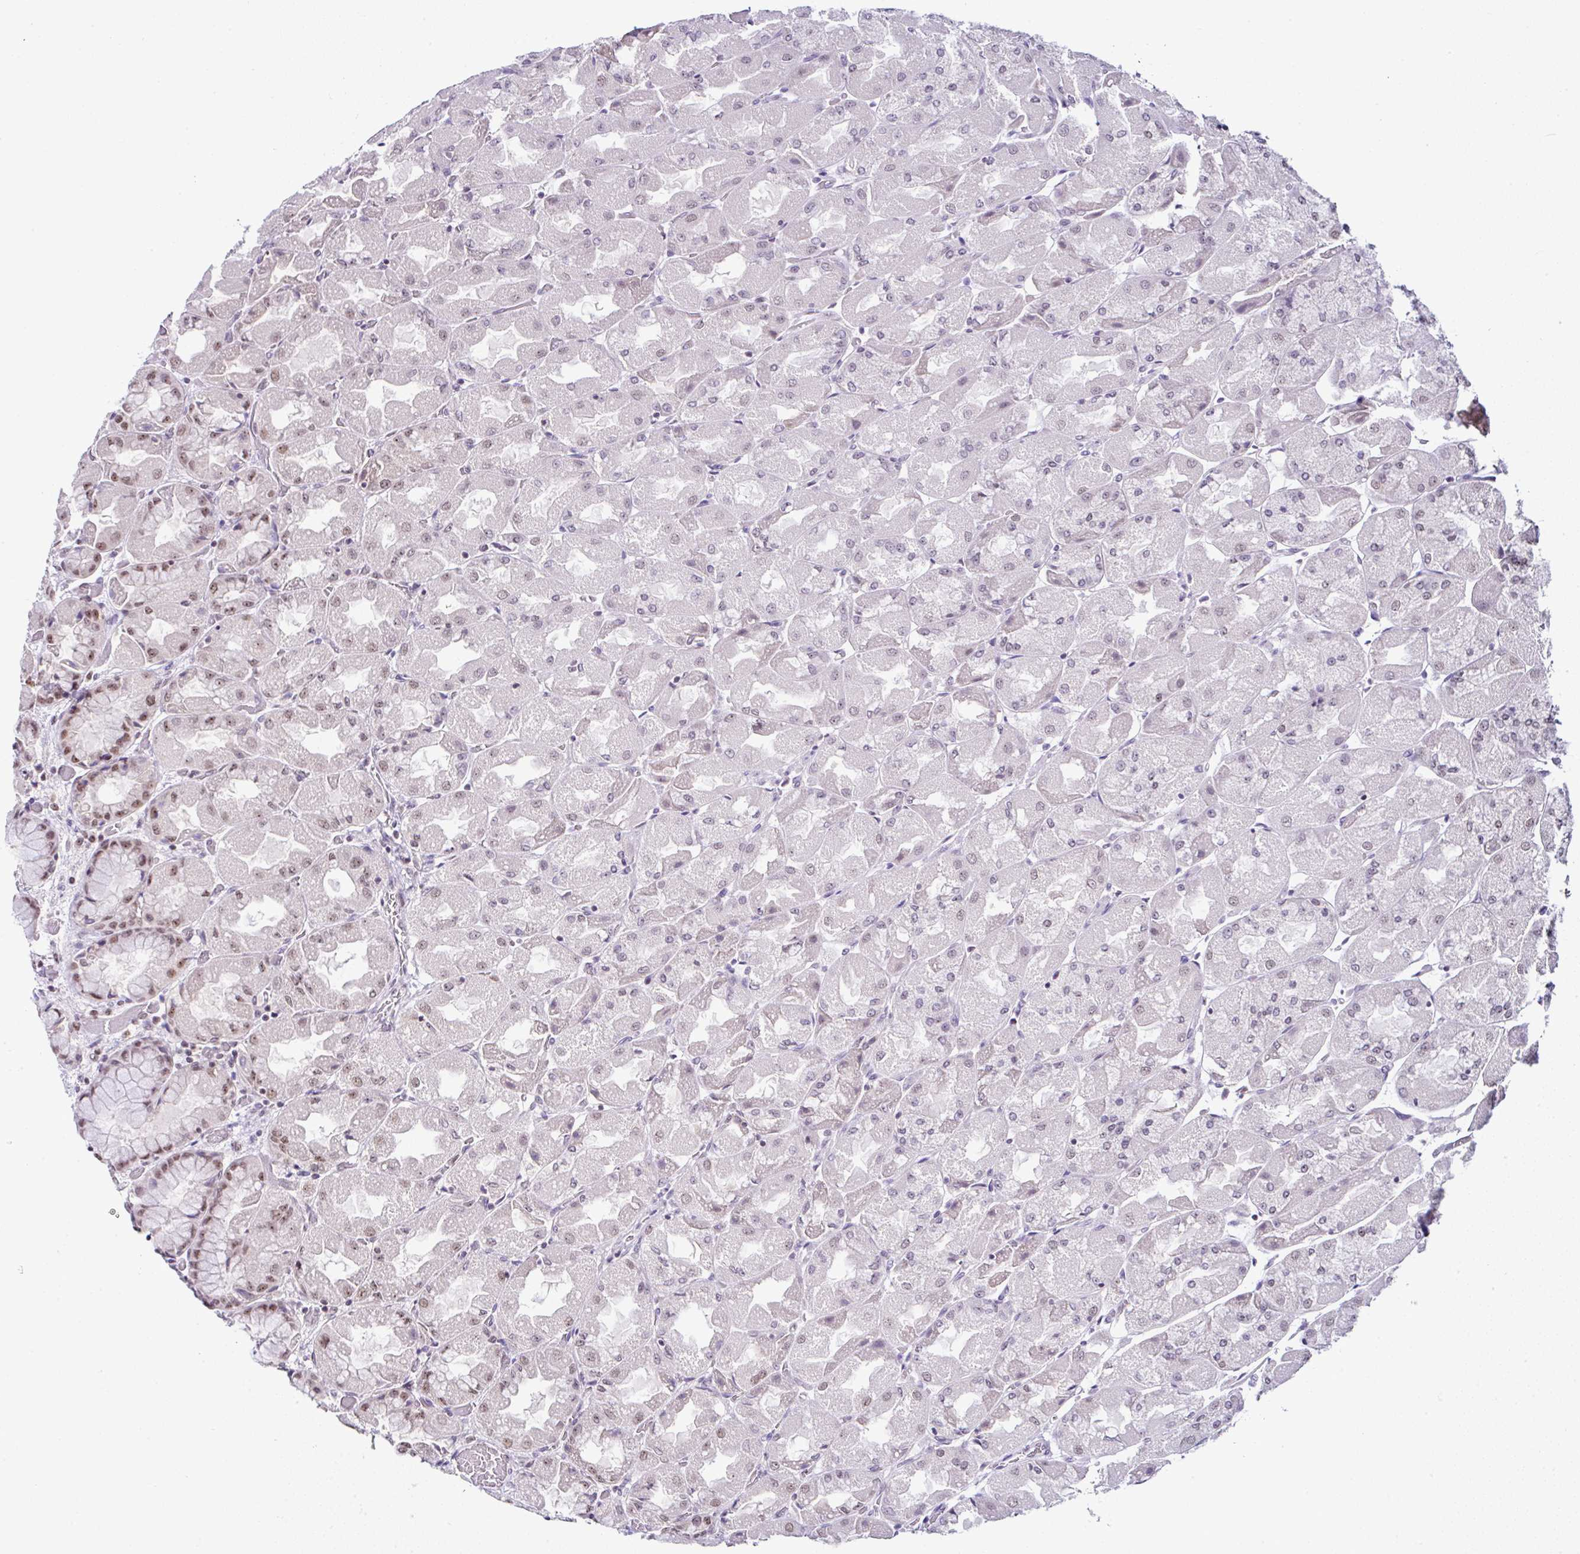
{"staining": {"intensity": "moderate", "quantity": "25%-75%", "location": "nuclear"}, "tissue": "stomach", "cell_type": "Glandular cells", "image_type": "normal", "snomed": [{"axis": "morphology", "description": "Normal tissue, NOS"}, {"axis": "topography", "description": "Stomach"}], "caption": "Glandular cells display medium levels of moderate nuclear staining in approximately 25%-75% of cells in benign stomach. (brown staining indicates protein expression, while blue staining denotes nuclei).", "gene": "PTPN2", "patient": {"sex": "female", "age": 61}}